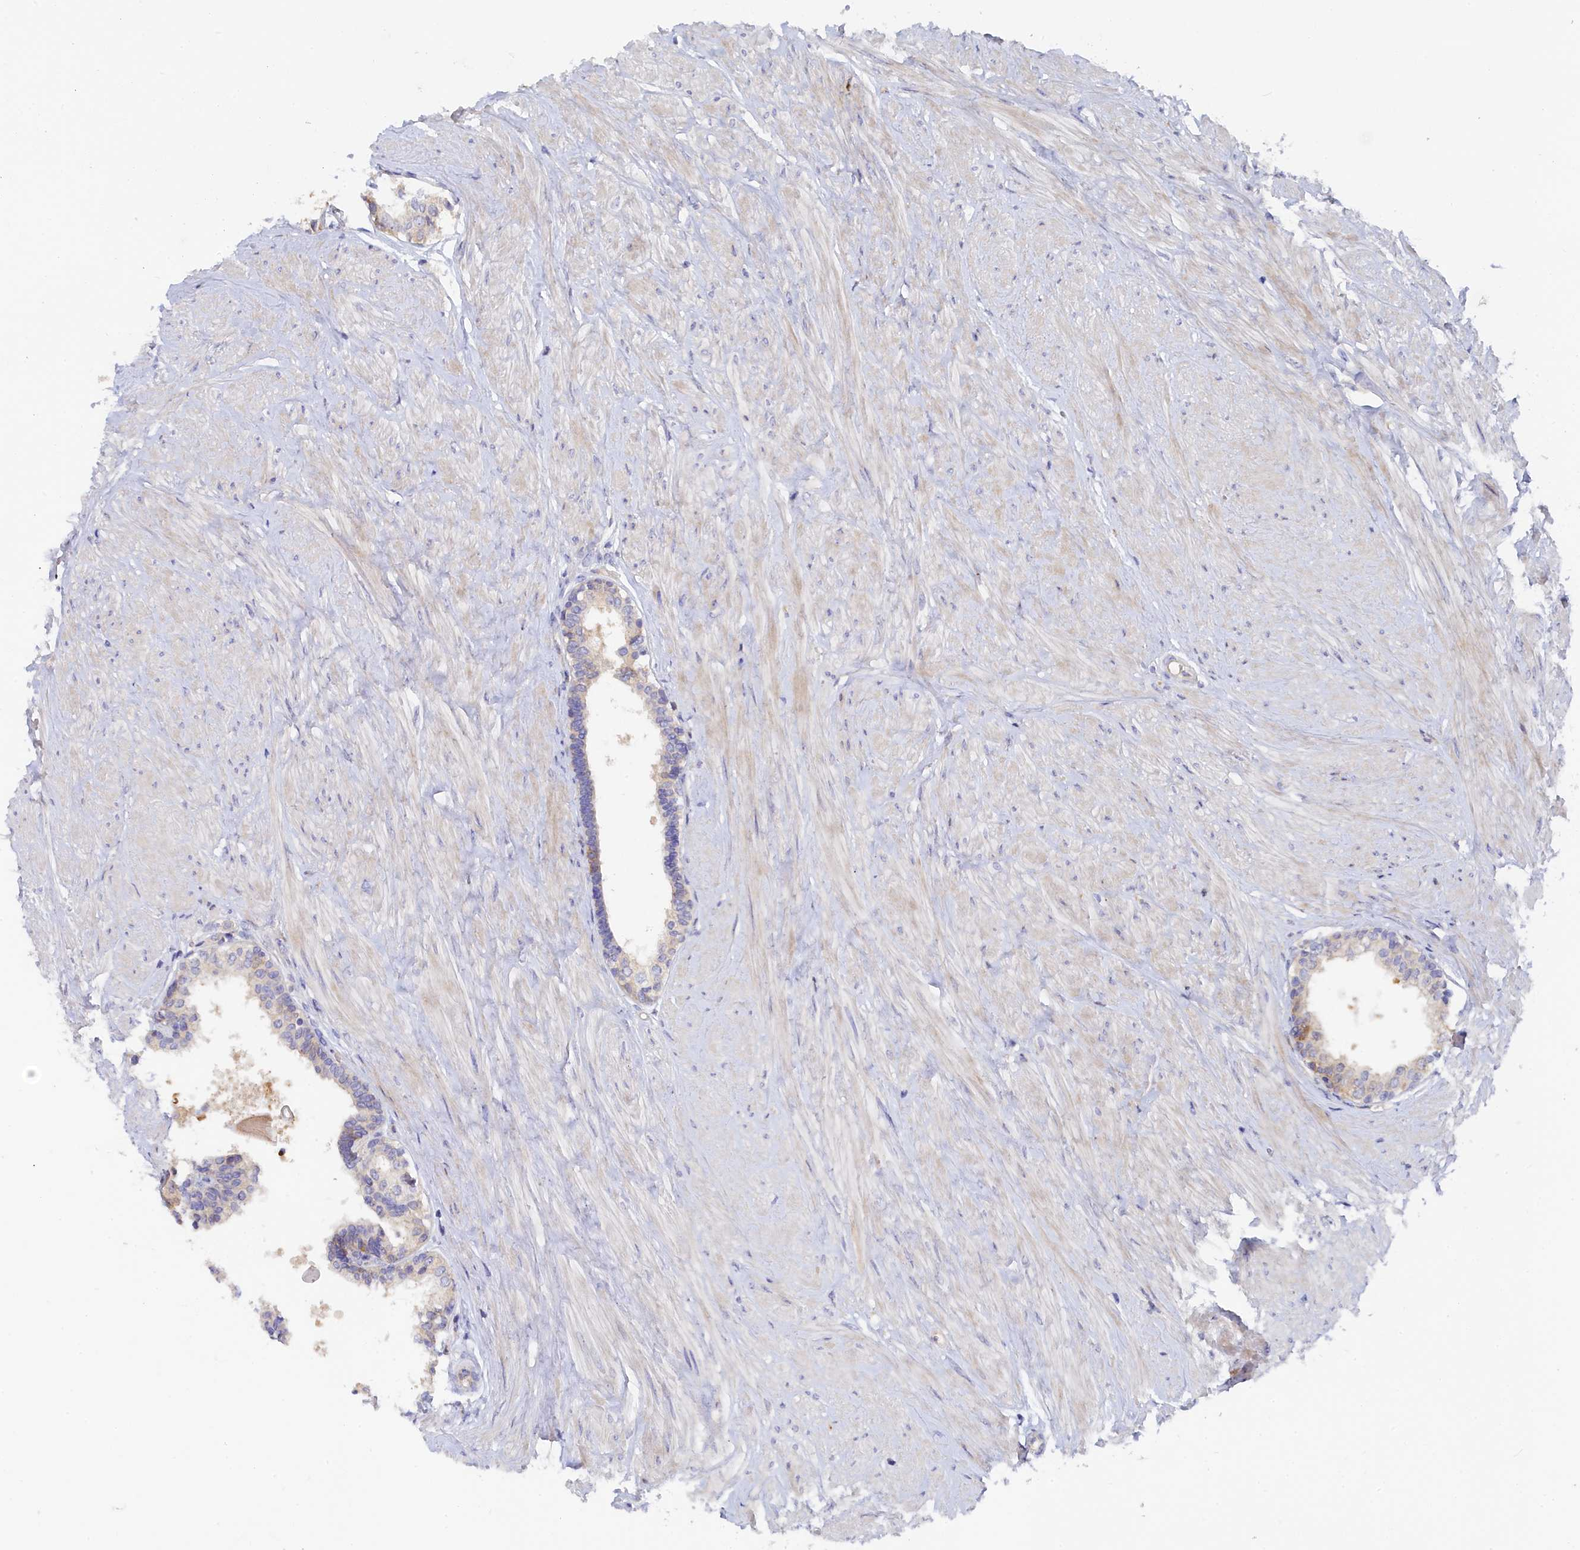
{"staining": {"intensity": "moderate", "quantity": "<25%", "location": "cytoplasmic/membranous"}, "tissue": "prostate", "cell_type": "Glandular cells", "image_type": "normal", "snomed": [{"axis": "morphology", "description": "Normal tissue, NOS"}, {"axis": "topography", "description": "Prostate"}], "caption": "This is an image of immunohistochemistry staining of unremarkable prostate, which shows moderate staining in the cytoplasmic/membranous of glandular cells.", "gene": "SPATA5L1", "patient": {"sex": "male", "age": 48}}